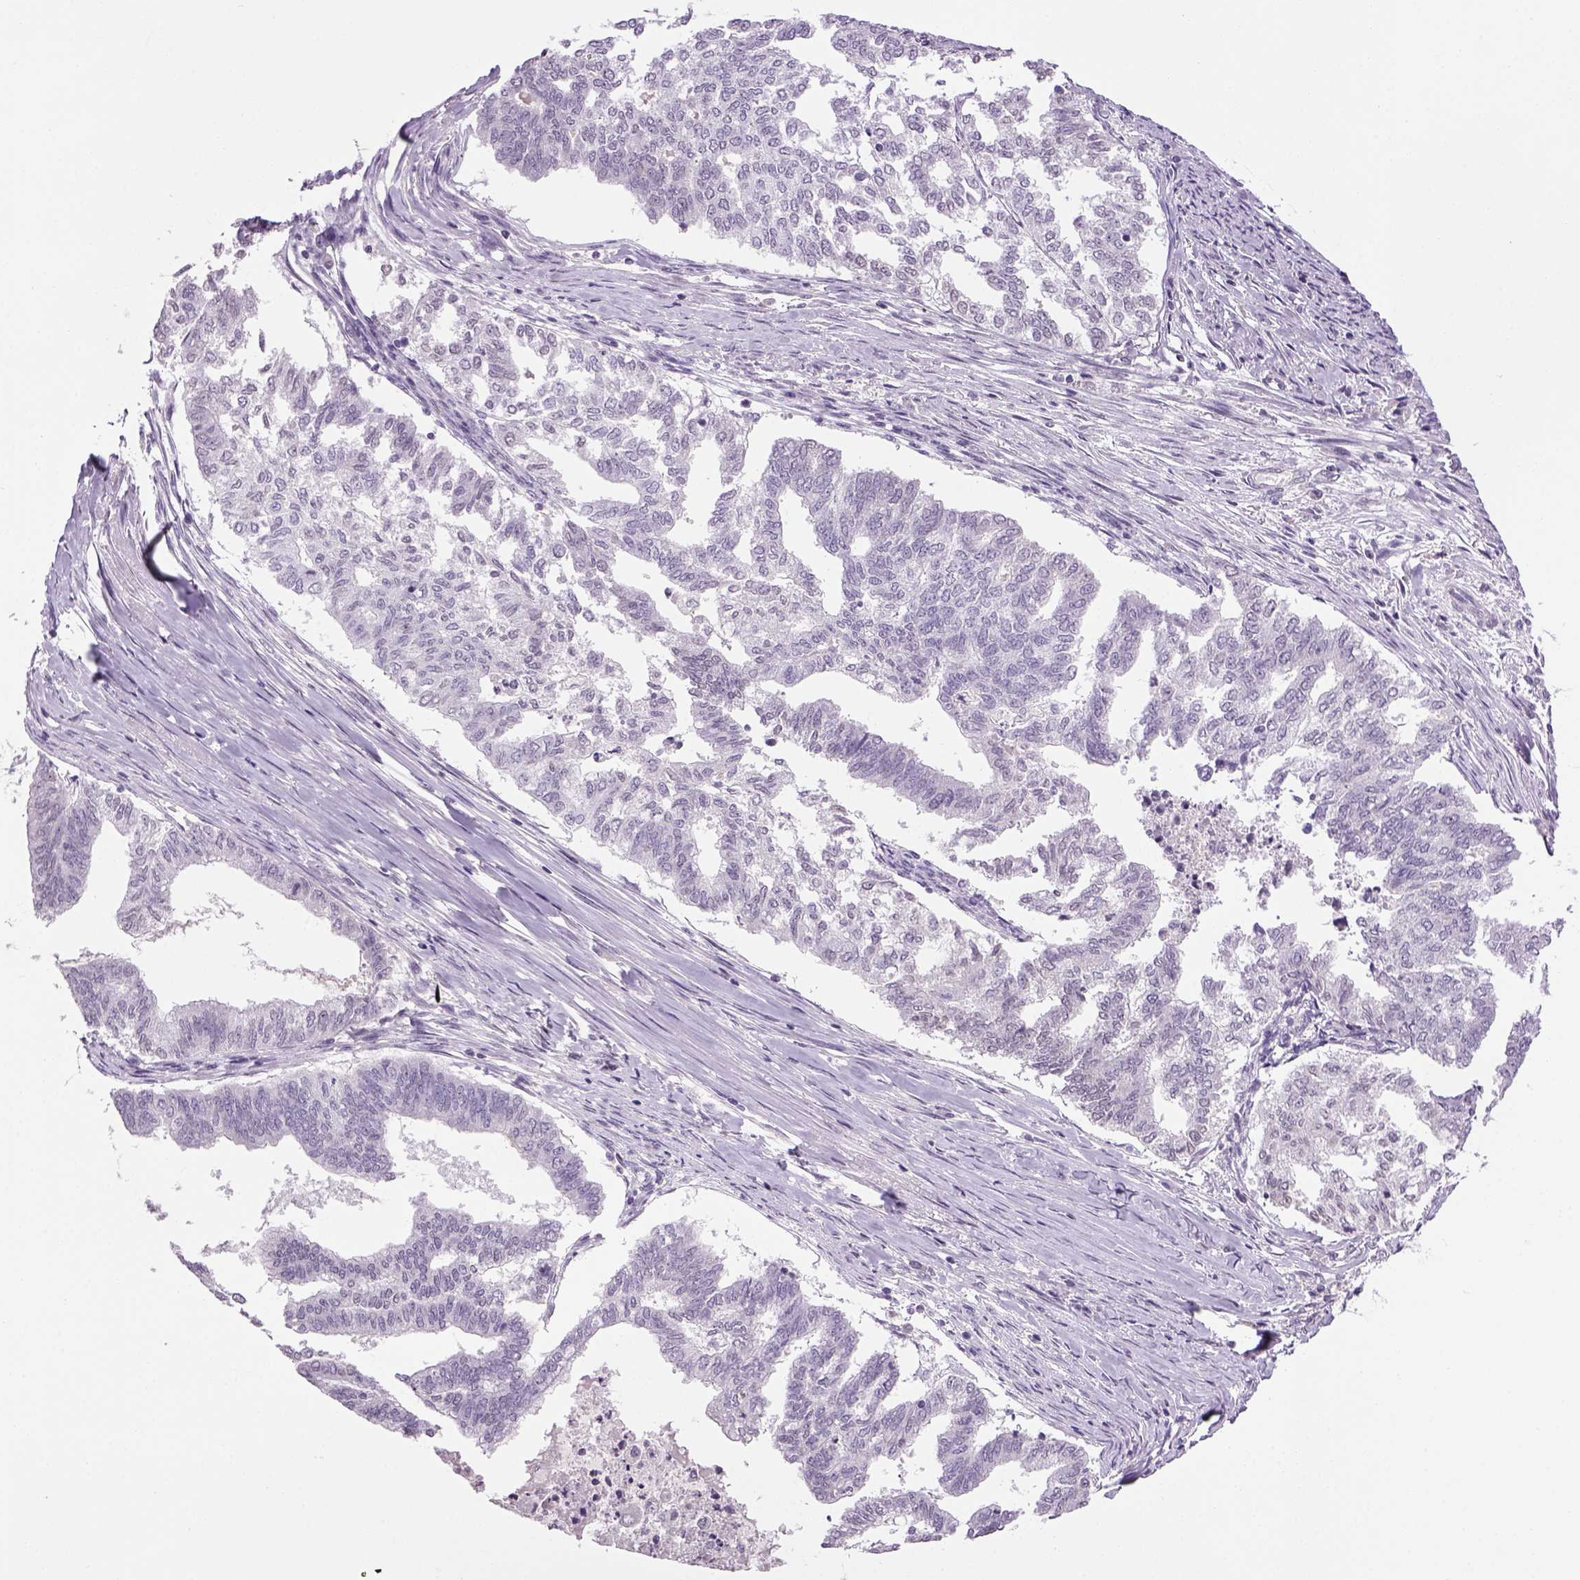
{"staining": {"intensity": "negative", "quantity": "none", "location": "none"}, "tissue": "endometrial cancer", "cell_type": "Tumor cells", "image_type": "cancer", "snomed": [{"axis": "morphology", "description": "Adenocarcinoma, NOS"}, {"axis": "topography", "description": "Endometrium"}], "caption": "Immunohistochemistry (IHC) histopathology image of neoplastic tissue: human endometrial adenocarcinoma stained with DAB shows no significant protein staining in tumor cells.", "gene": "PRRT1", "patient": {"sex": "female", "age": 79}}